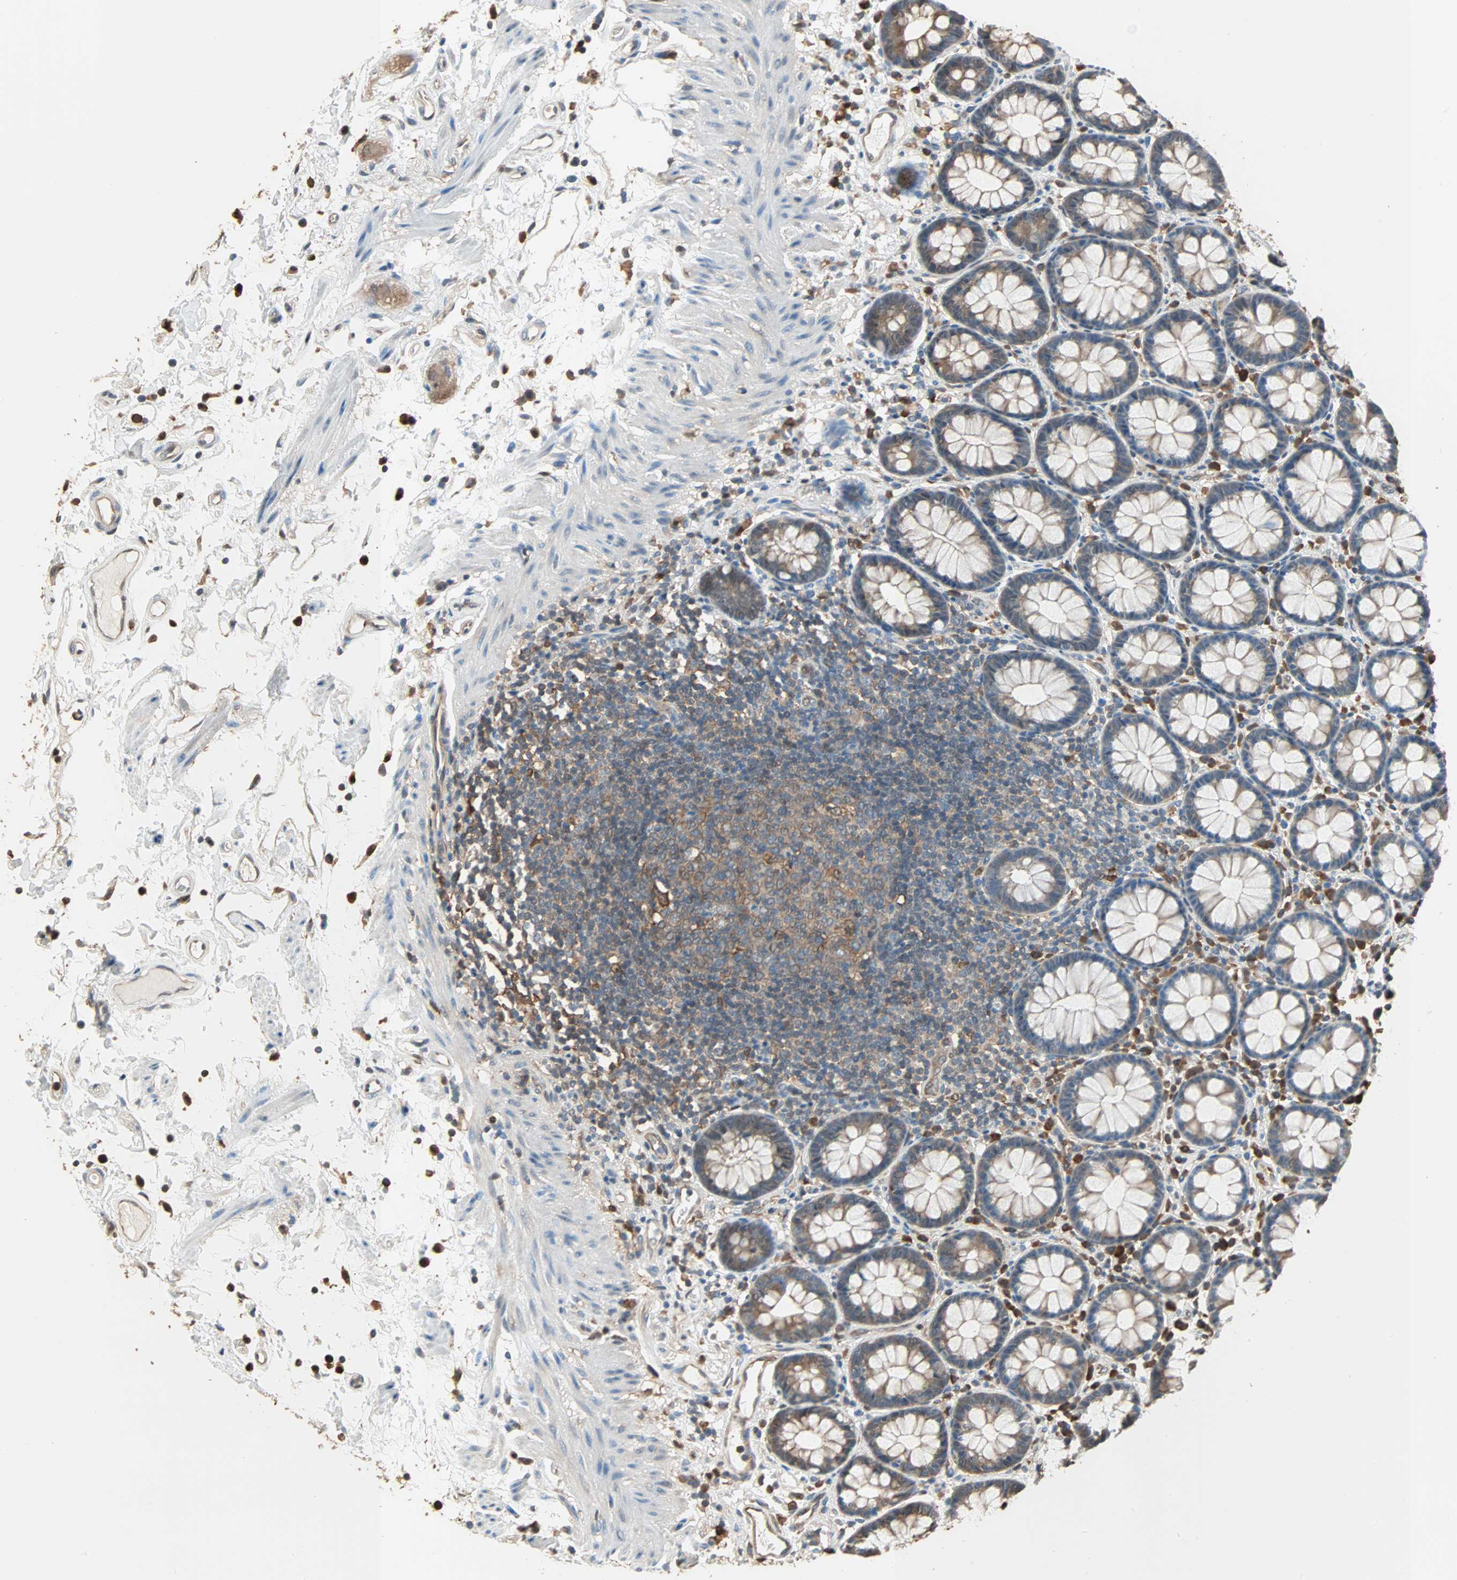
{"staining": {"intensity": "moderate", "quantity": "25%-75%", "location": "cytoplasmic/membranous,nuclear"}, "tissue": "rectum", "cell_type": "Glandular cells", "image_type": "normal", "snomed": [{"axis": "morphology", "description": "Normal tissue, NOS"}, {"axis": "topography", "description": "Rectum"}], "caption": "Brown immunohistochemical staining in unremarkable rectum demonstrates moderate cytoplasmic/membranous,nuclear staining in approximately 25%-75% of glandular cells. Immunohistochemistry (ihc) stains the protein in brown and the nuclei are stained blue.", "gene": "PRDX1", "patient": {"sex": "male", "age": 92}}